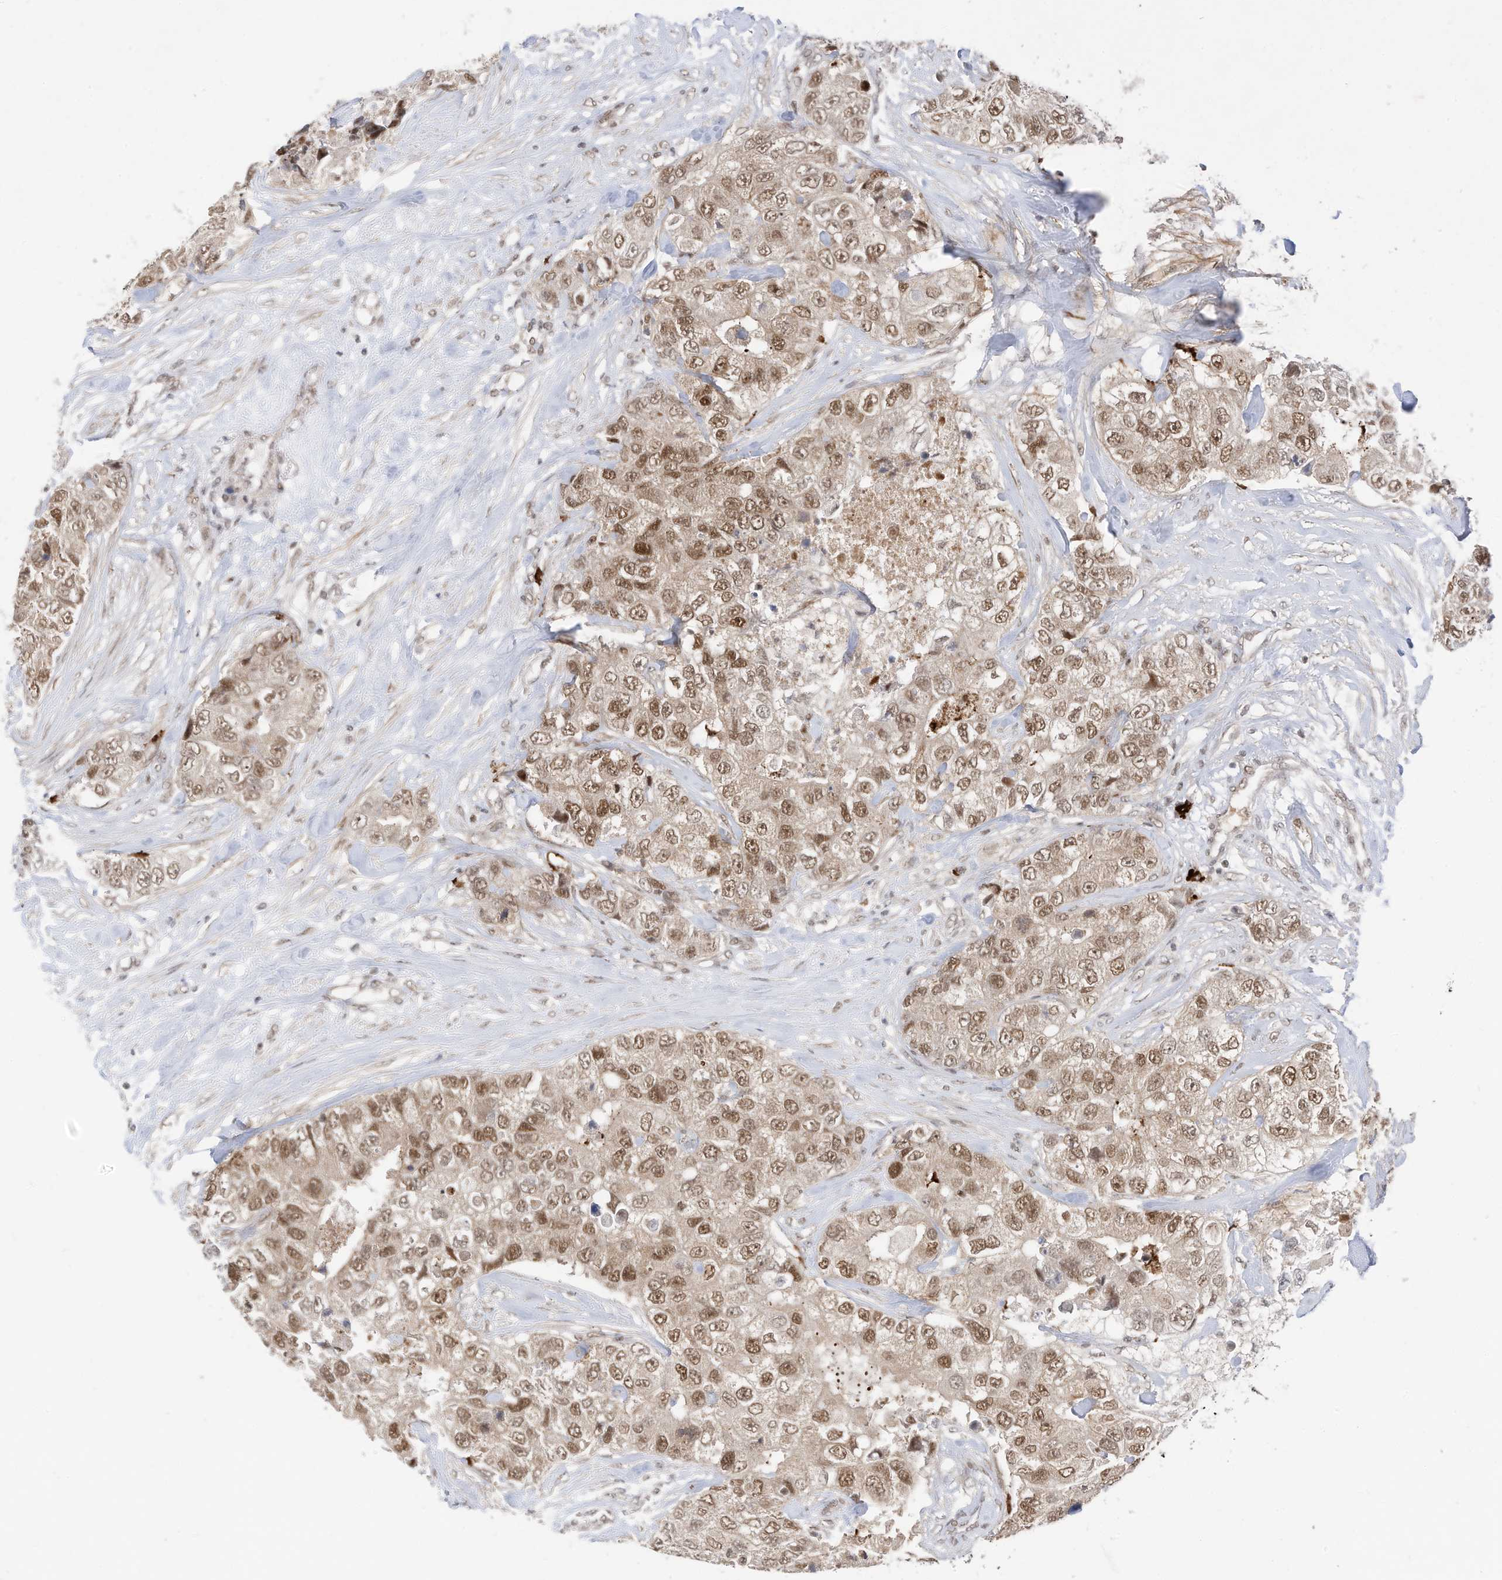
{"staining": {"intensity": "moderate", "quantity": ">75%", "location": "nuclear"}, "tissue": "breast cancer", "cell_type": "Tumor cells", "image_type": "cancer", "snomed": [{"axis": "morphology", "description": "Duct carcinoma"}, {"axis": "topography", "description": "Breast"}], "caption": "Tumor cells demonstrate medium levels of moderate nuclear expression in about >75% of cells in breast infiltrating ductal carcinoma.", "gene": "OGT", "patient": {"sex": "female", "age": 62}}